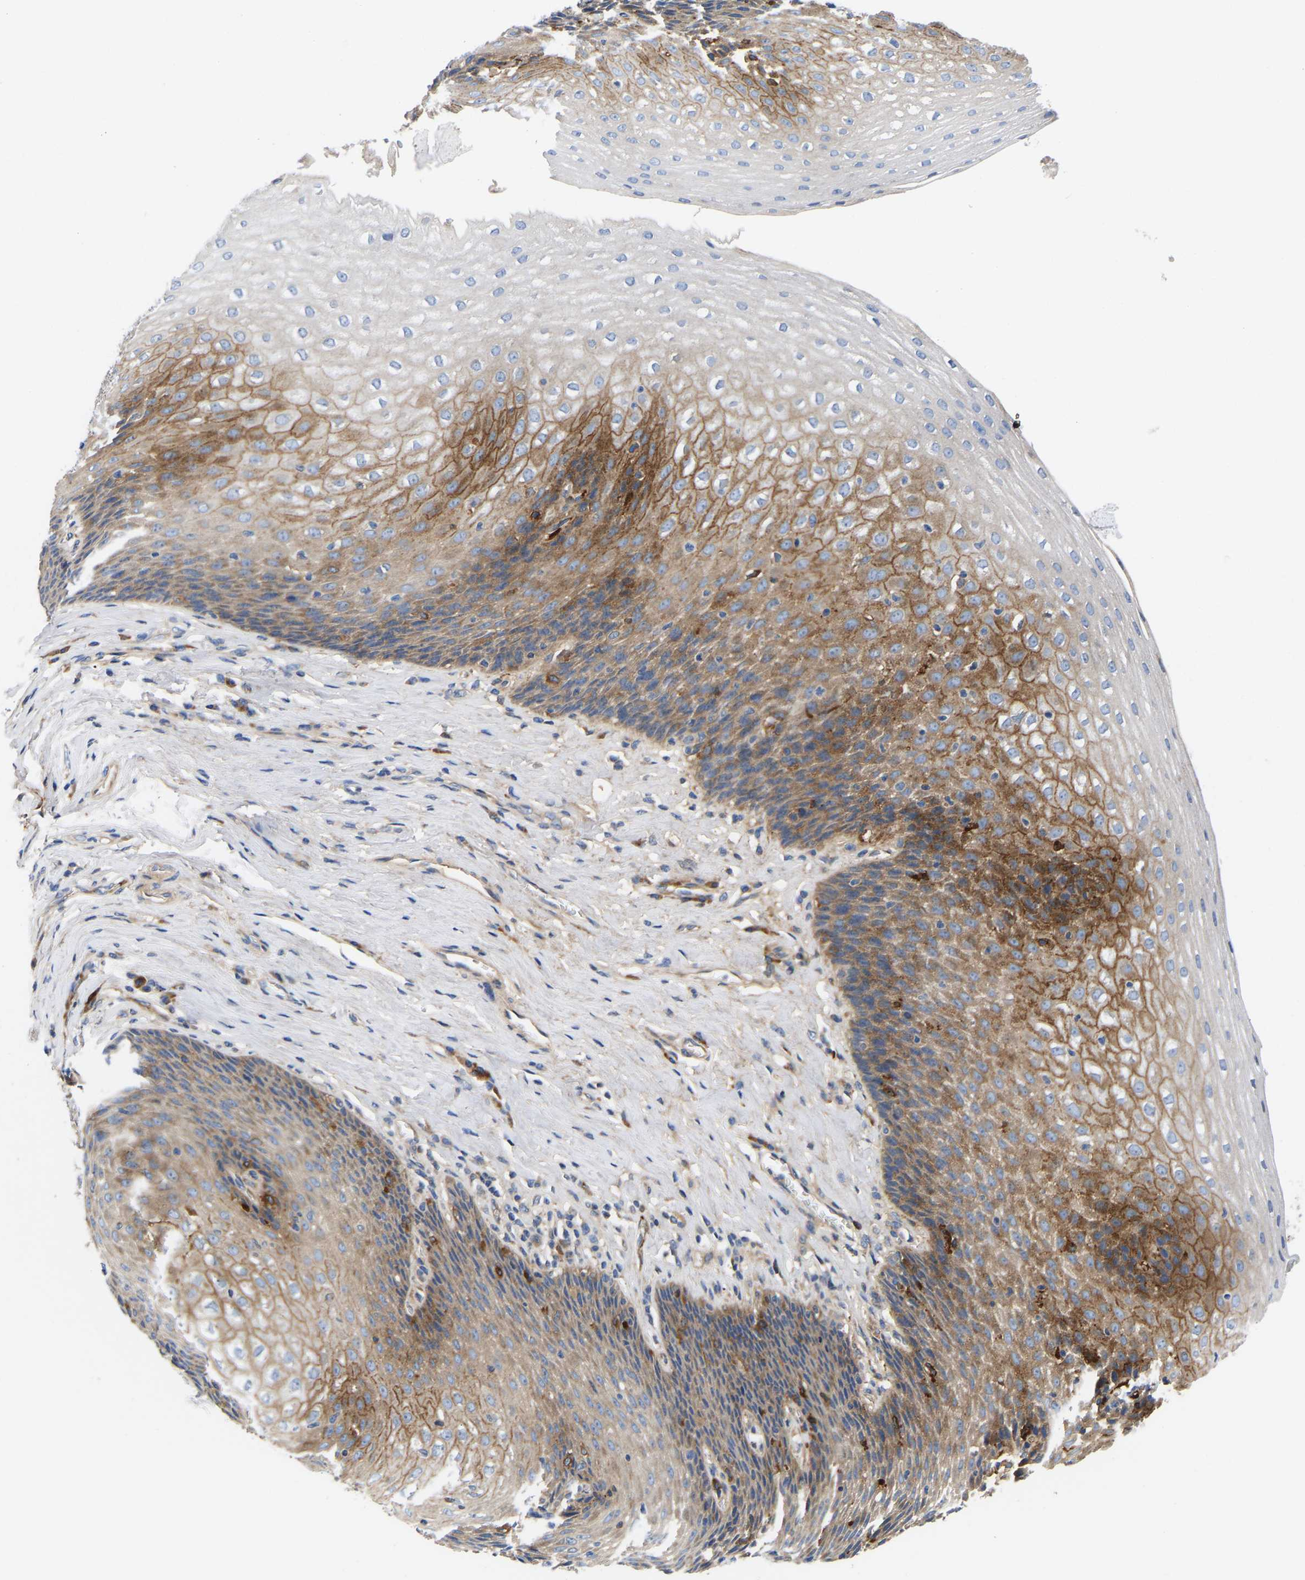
{"staining": {"intensity": "moderate", "quantity": "25%-75%", "location": "cytoplasmic/membranous"}, "tissue": "esophagus", "cell_type": "Squamous epithelial cells", "image_type": "normal", "snomed": [{"axis": "morphology", "description": "Normal tissue, NOS"}, {"axis": "topography", "description": "Esophagus"}], "caption": "This histopathology image demonstrates normal esophagus stained with IHC to label a protein in brown. The cytoplasmic/membranous of squamous epithelial cells show moderate positivity for the protein. Nuclei are counter-stained blue.", "gene": "AIMP2", "patient": {"sex": "female", "age": 61}}